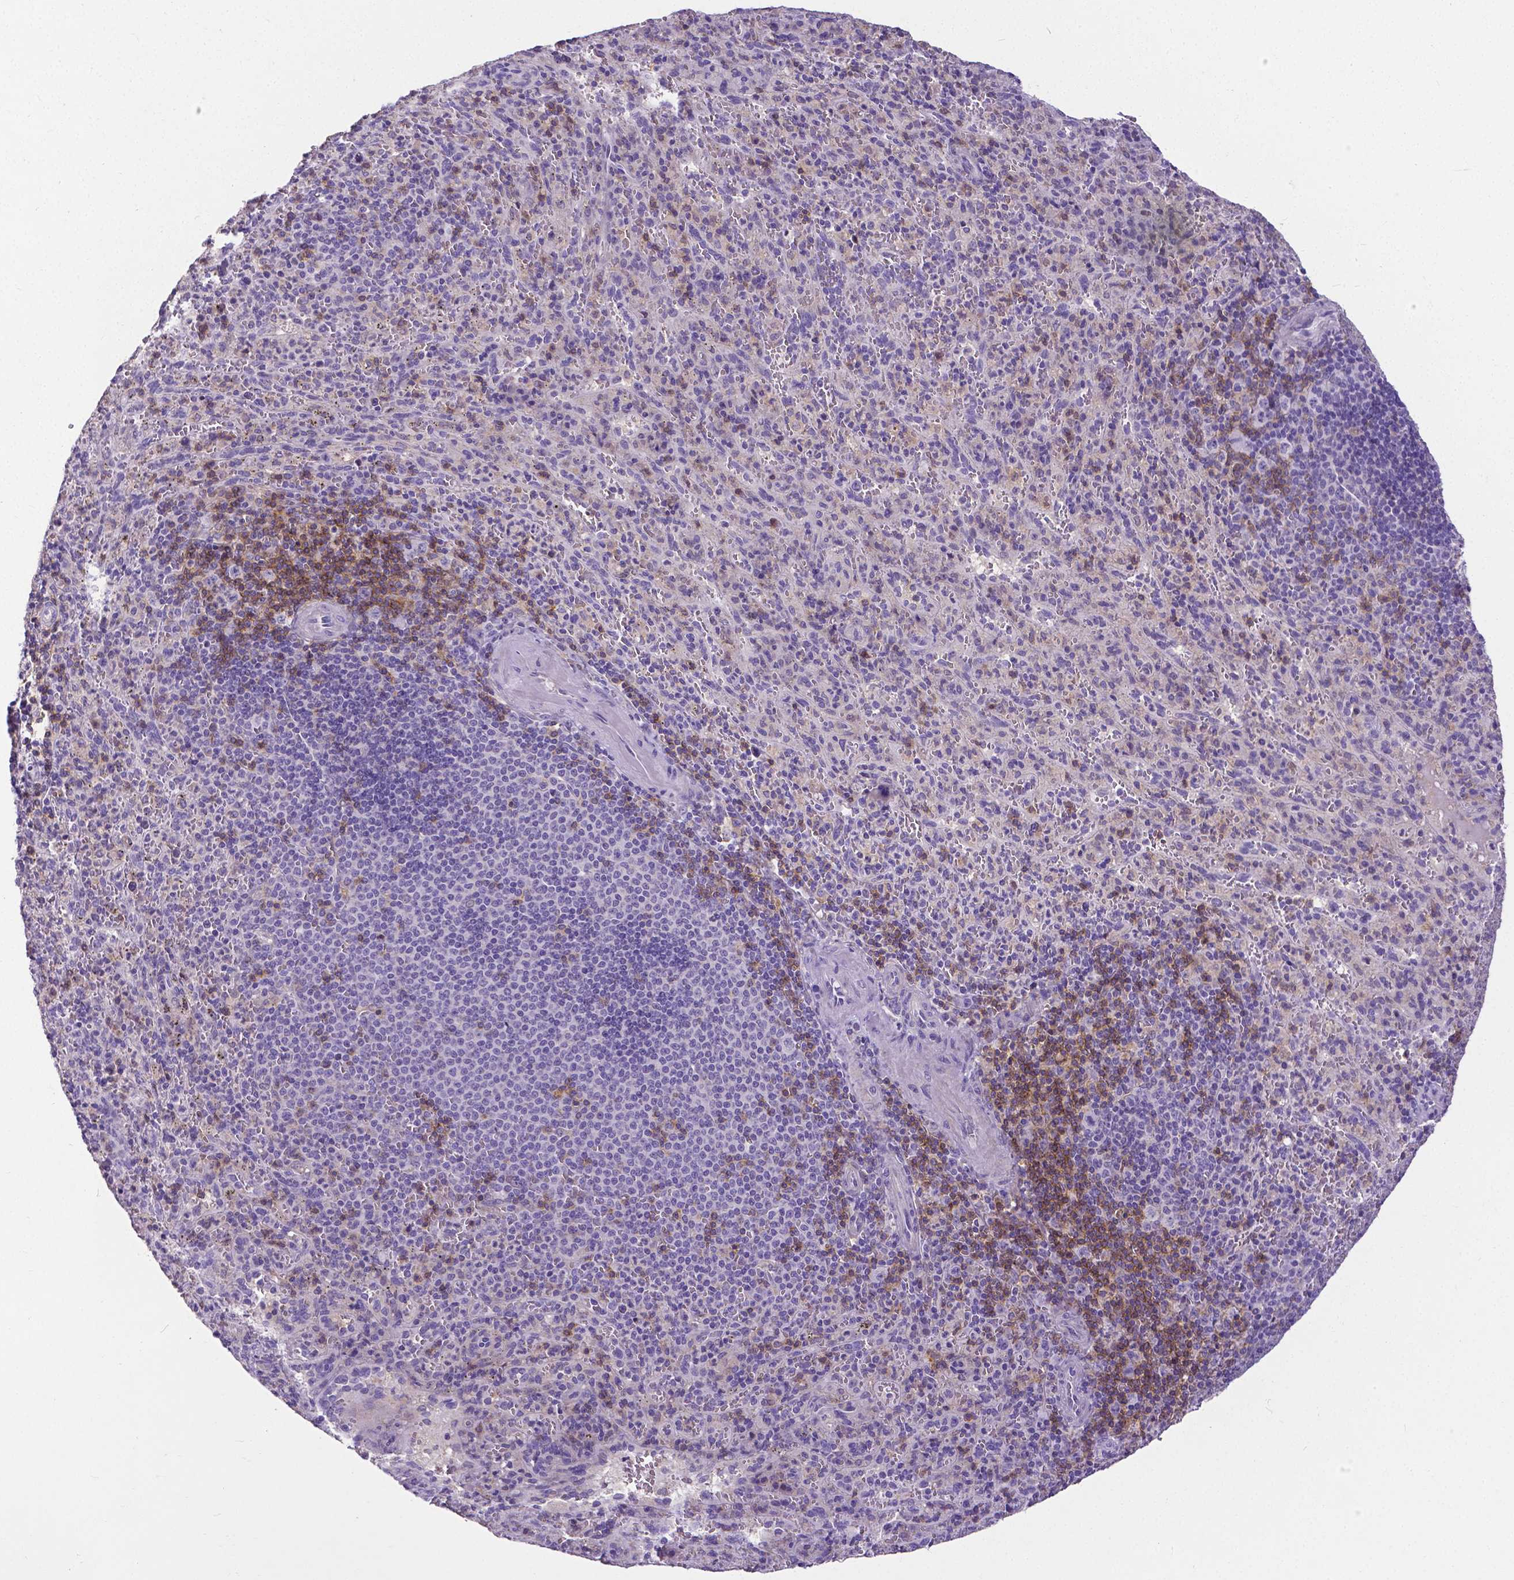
{"staining": {"intensity": "moderate", "quantity": "<25%", "location": "cytoplasmic/membranous"}, "tissue": "spleen", "cell_type": "Cells in red pulp", "image_type": "normal", "snomed": [{"axis": "morphology", "description": "Normal tissue, NOS"}, {"axis": "topography", "description": "Spleen"}], "caption": "A brown stain labels moderate cytoplasmic/membranous expression of a protein in cells in red pulp of normal spleen.", "gene": "CD4", "patient": {"sex": "male", "age": 57}}